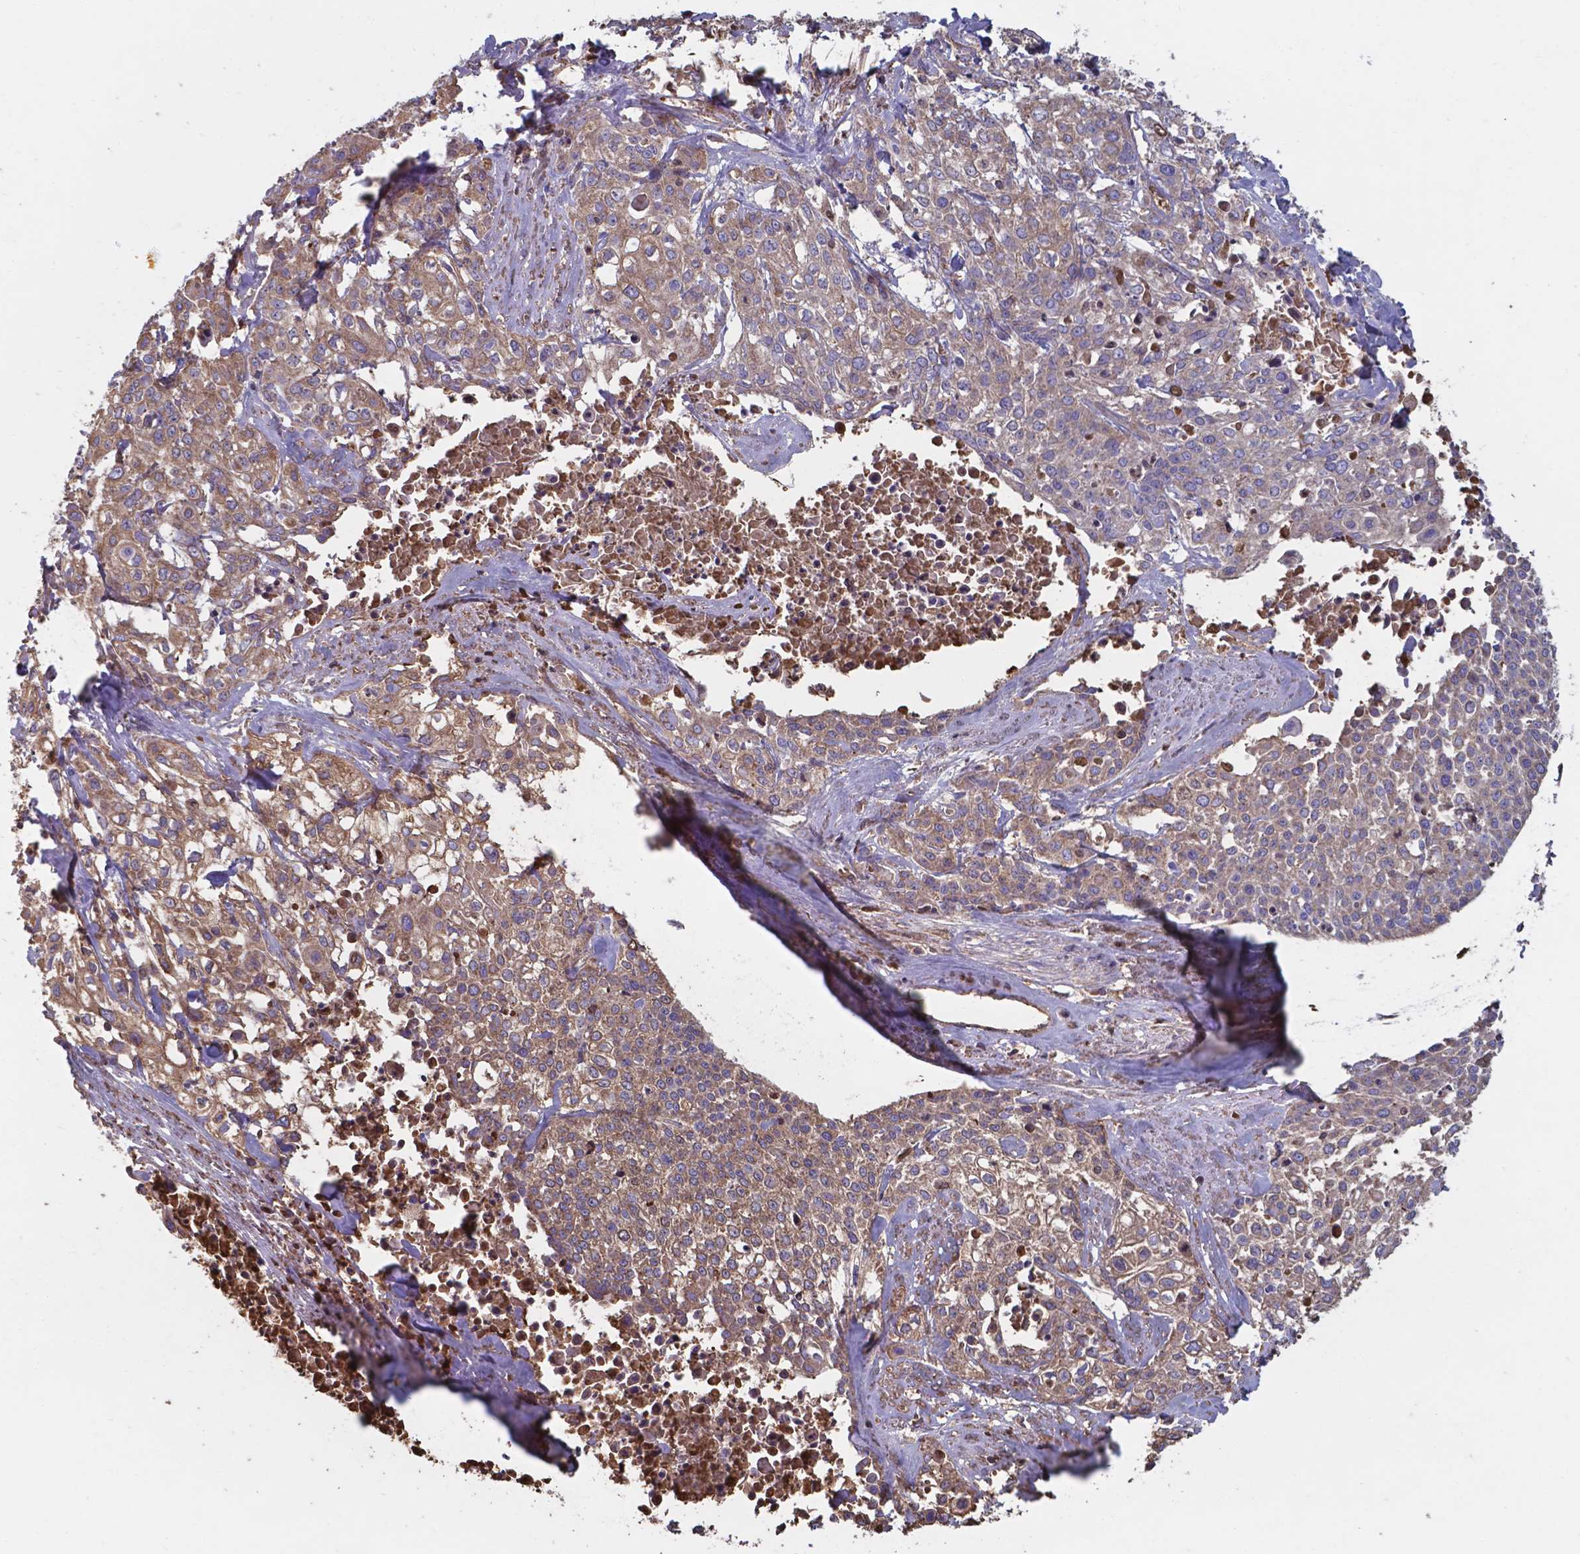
{"staining": {"intensity": "moderate", "quantity": ">75%", "location": "cytoplasmic/membranous"}, "tissue": "cervical cancer", "cell_type": "Tumor cells", "image_type": "cancer", "snomed": [{"axis": "morphology", "description": "Squamous cell carcinoma, NOS"}, {"axis": "topography", "description": "Cervix"}], "caption": "About >75% of tumor cells in human squamous cell carcinoma (cervical) demonstrate moderate cytoplasmic/membranous protein positivity as visualized by brown immunohistochemical staining.", "gene": "SERPINA1", "patient": {"sex": "female", "age": 39}}